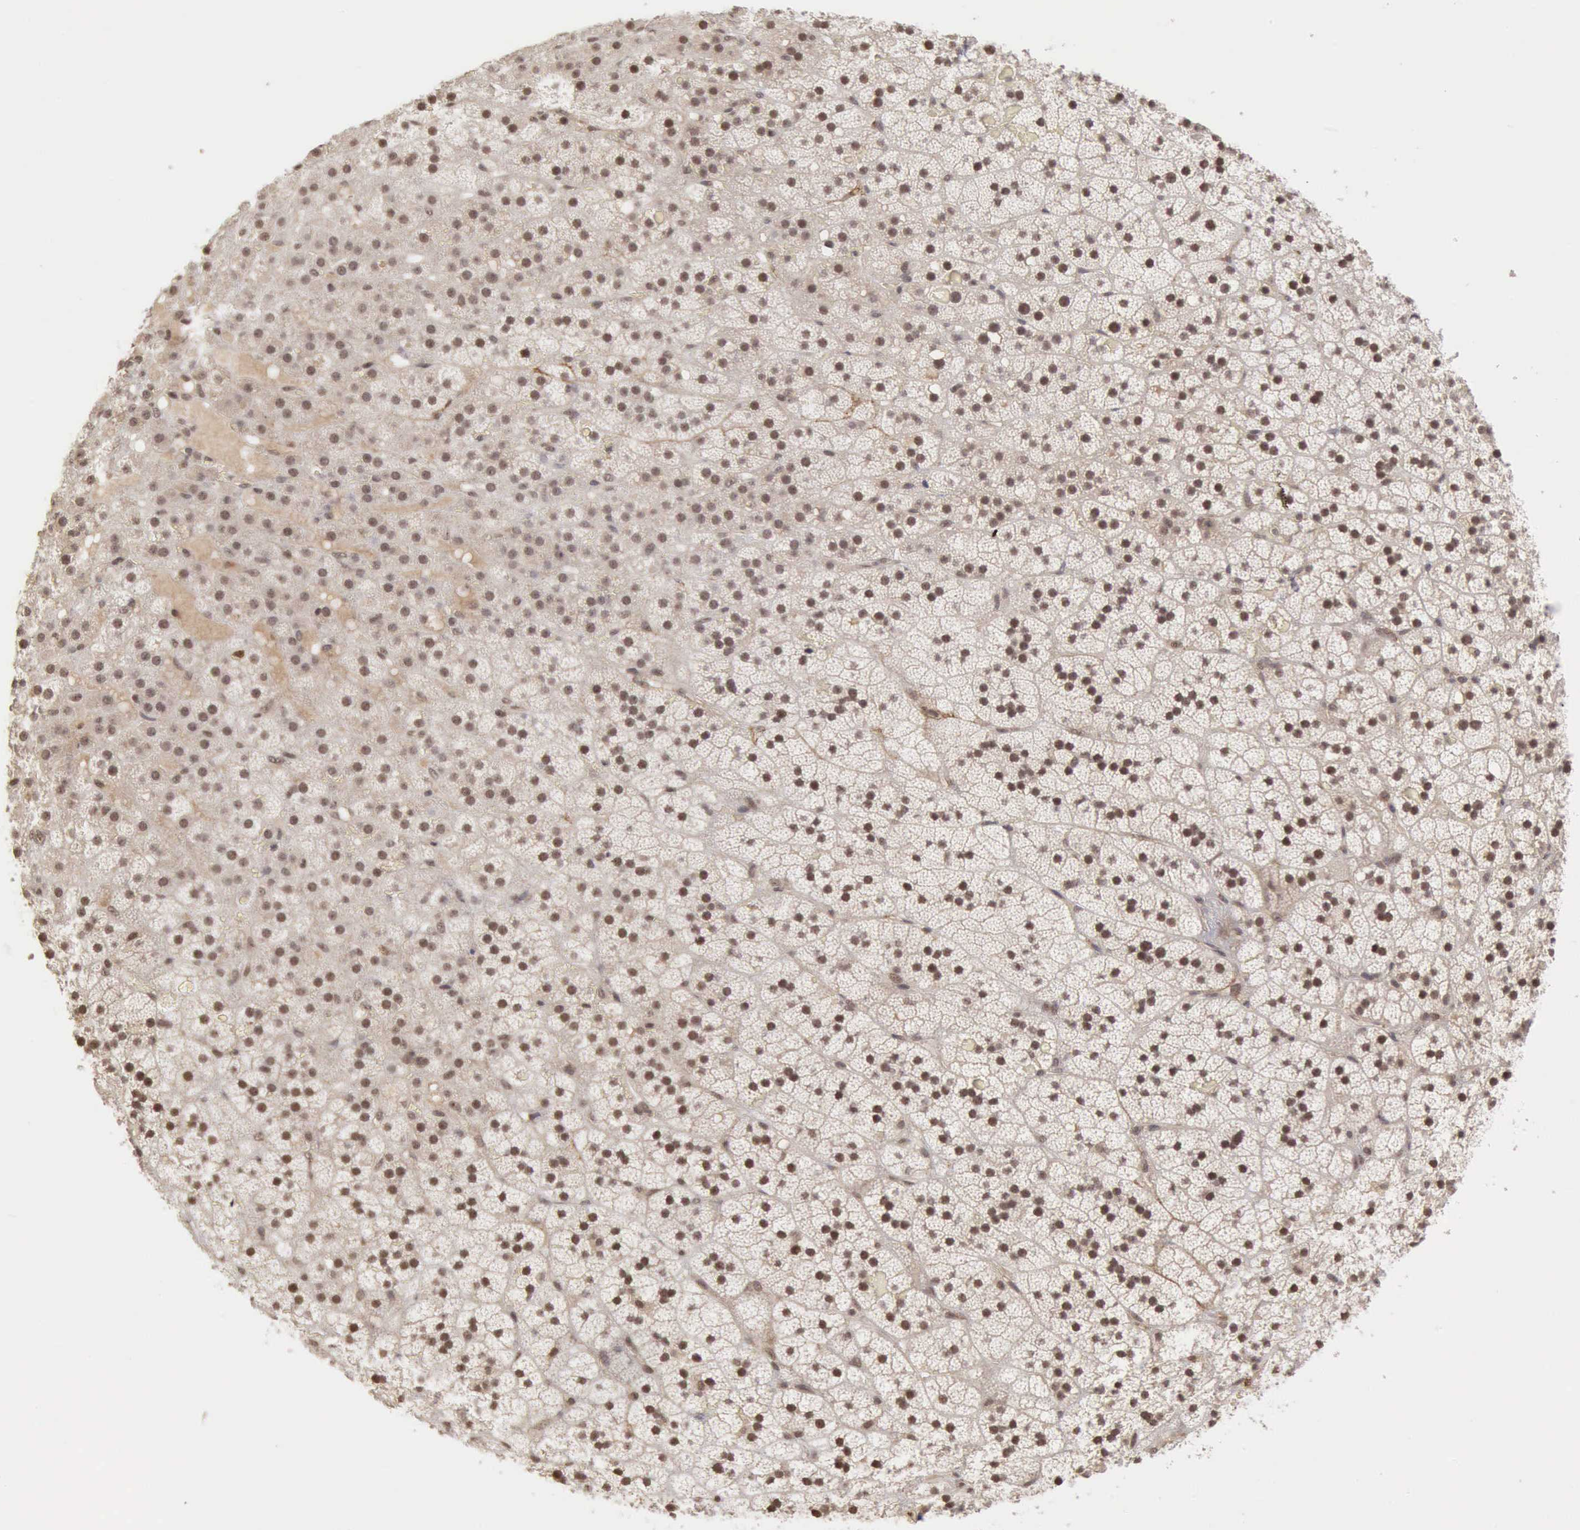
{"staining": {"intensity": "moderate", "quantity": ">75%", "location": "cytoplasmic/membranous,nuclear"}, "tissue": "adrenal gland", "cell_type": "Glandular cells", "image_type": "normal", "snomed": [{"axis": "morphology", "description": "Normal tissue, NOS"}, {"axis": "topography", "description": "Adrenal gland"}], "caption": "A medium amount of moderate cytoplasmic/membranous,nuclear expression is present in approximately >75% of glandular cells in normal adrenal gland. (DAB (3,3'-diaminobenzidine) IHC, brown staining for protein, blue staining for nuclei).", "gene": "CDKN2A", "patient": {"sex": "male", "age": 35}}